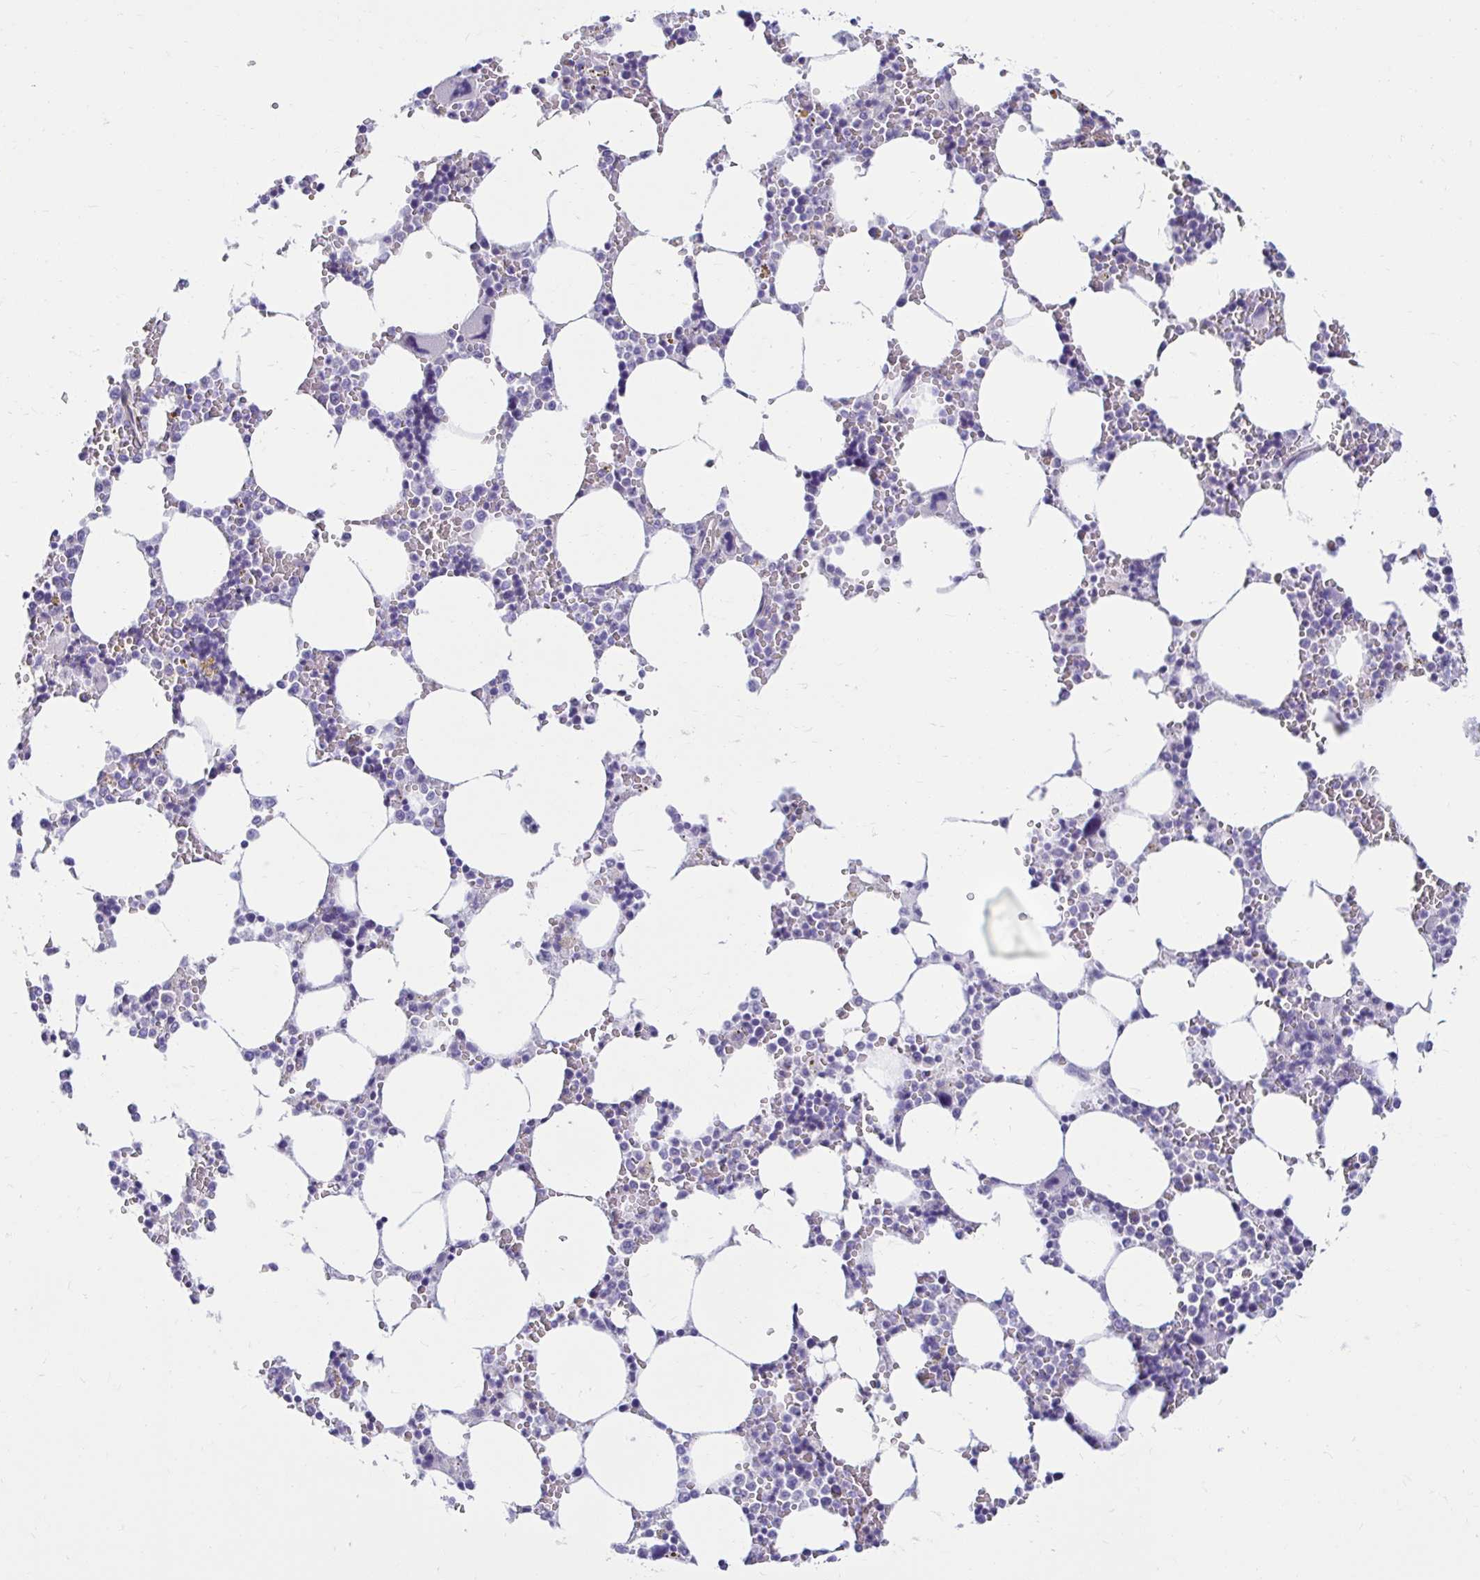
{"staining": {"intensity": "negative", "quantity": "none", "location": "none"}, "tissue": "bone marrow", "cell_type": "Hematopoietic cells", "image_type": "normal", "snomed": [{"axis": "morphology", "description": "Normal tissue, NOS"}, {"axis": "topography", "description": "Bone marrow"}], "caption": "The immunohistochemistry (IHC) histopathology image has no significant expression in hematopoietic cells of bone marrow. The staining was performed using DAB to visualize the protein expression in brown, while the nuclei were stained in blue with hematoxylin (Magnification: 20x).", "gene": "ANKRD62", "patient": {"sex": "male", "age": 64}}